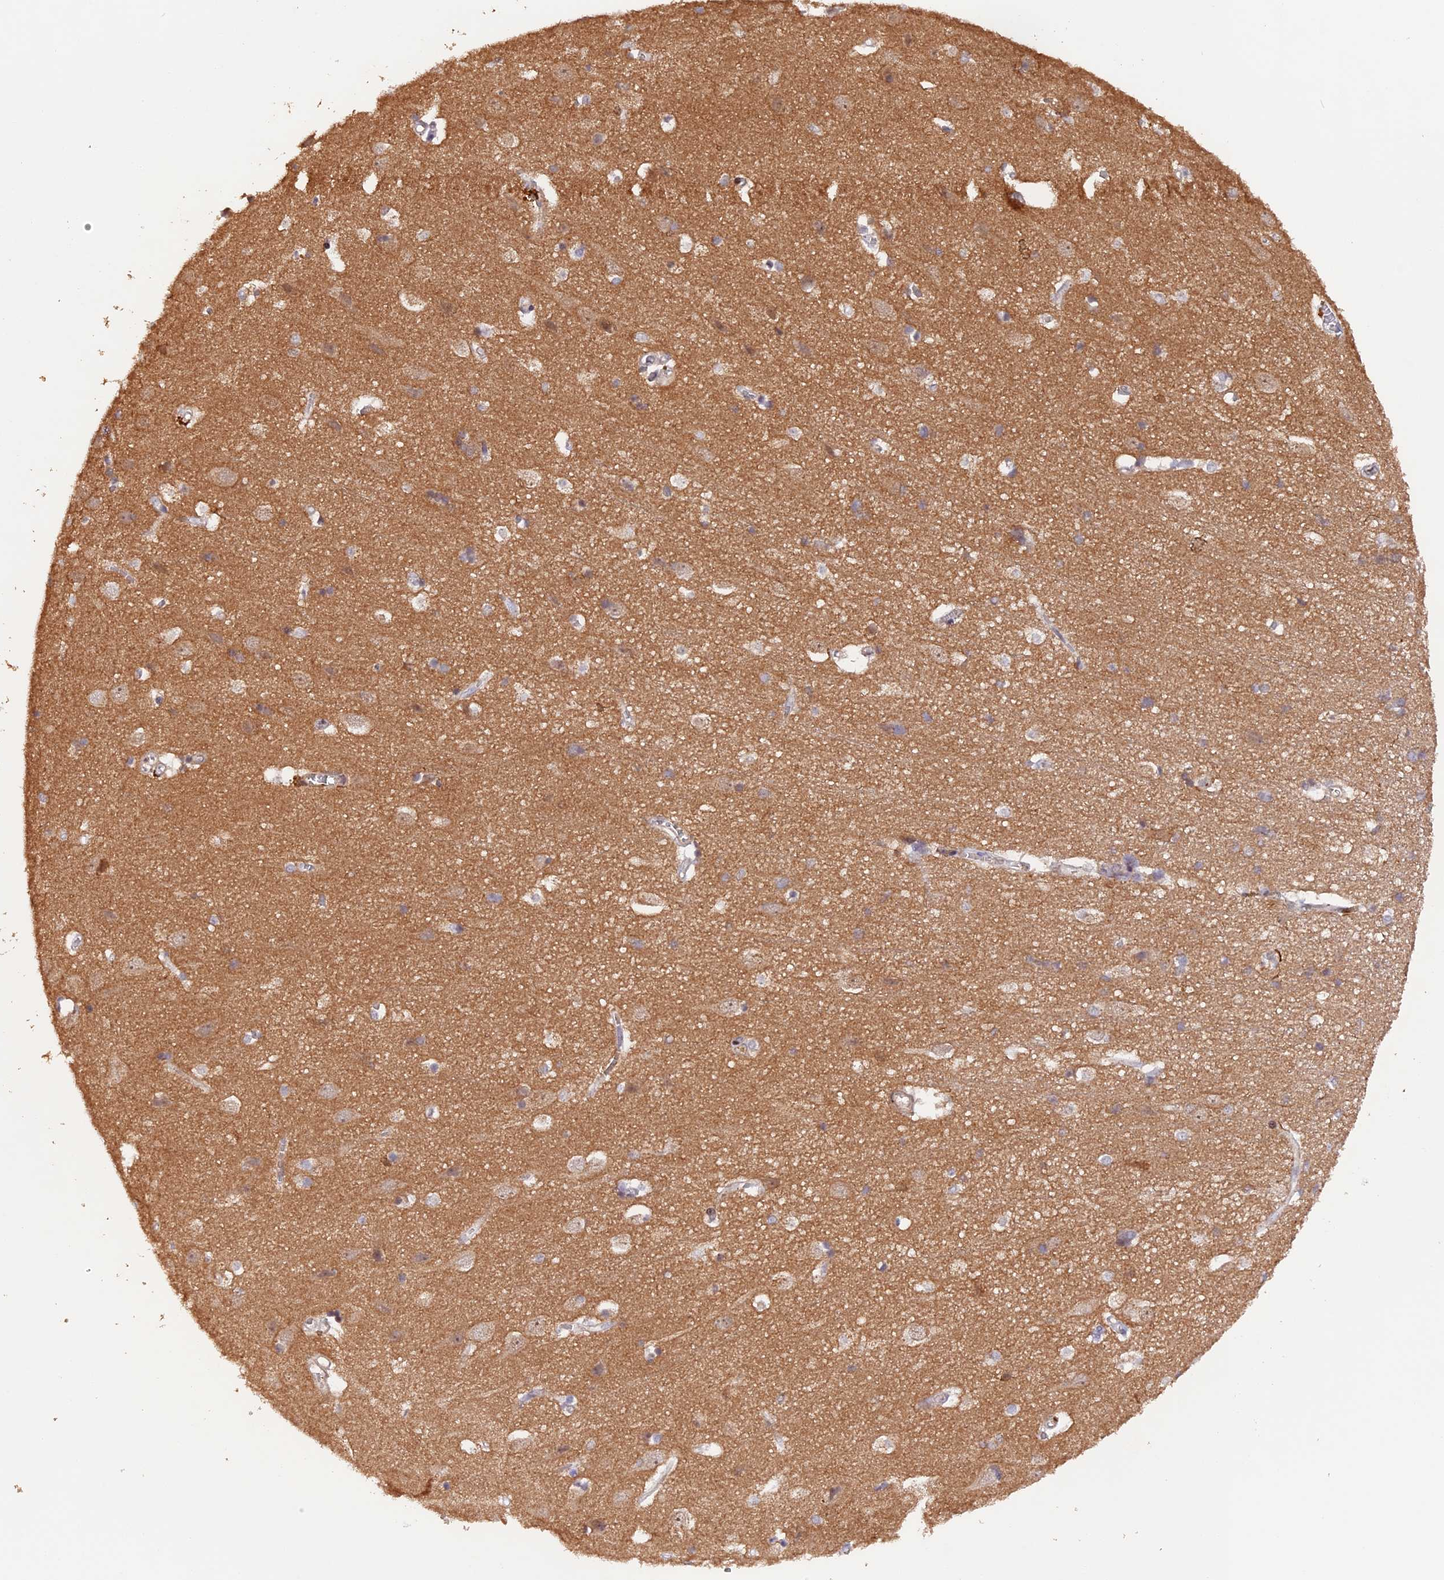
{"staining": {"intensity": "negative", "quantity": "none", "location": "none"}, "tissue": "cerebral cortex", "cell_type": "Endothelial cells", "image_type": "normal", "snomed": [{"axis": "morphology", "description": "Normal tissue, NOS"}, {"axis": "topography", "description": "Cerebral cortex"}], "caption": "Benign cerebral cortex was stained to show a protein in brown. There is no significant expression in endothelial cells. (Brightfield microscopy of DAB (3,3'-diaminobenzidine) immunohistochemistry at high magnification).", "gene": "GNB5", "patient": {"sex": "male", "age": 54}}